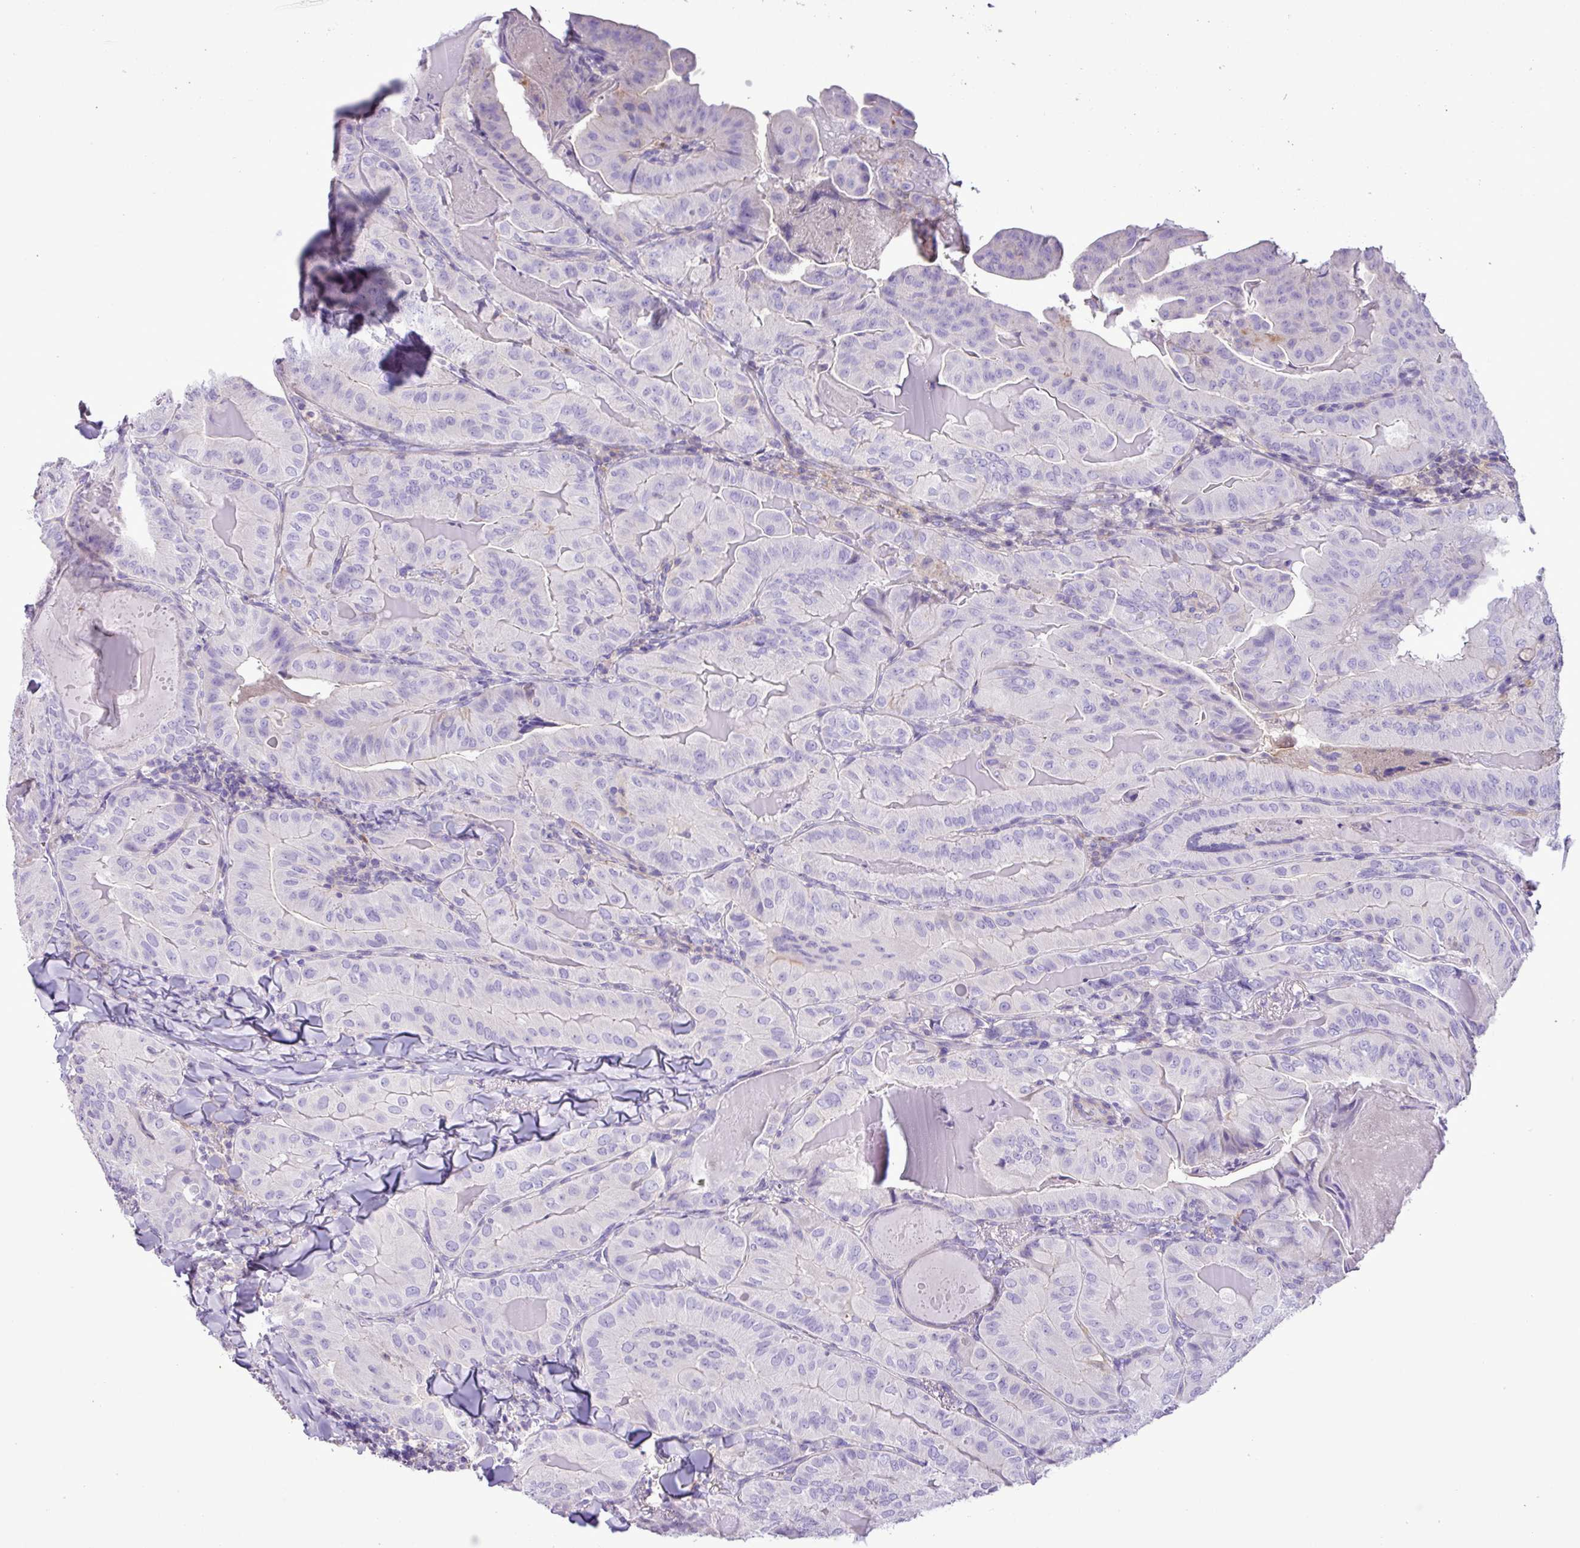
{"staining": {"intensity": "negative", "quantity": "none", "location": "none"}, "tissue": "thyroid cancer", "cell_type": "Tumor cells", "image_type": "cancer", "snomed": [{"axis": "morphology", "description": "Papillary adenocarcinoma, NOS"}, {"axis": "topography", "description": "Thyroid gland"}], "caption": "The micrograph displays no staining of tumor cells in thyroid papillary adenocarcinoma.", "gene": "ZNF334", "patient": {"sex": "female", "age": 68}}